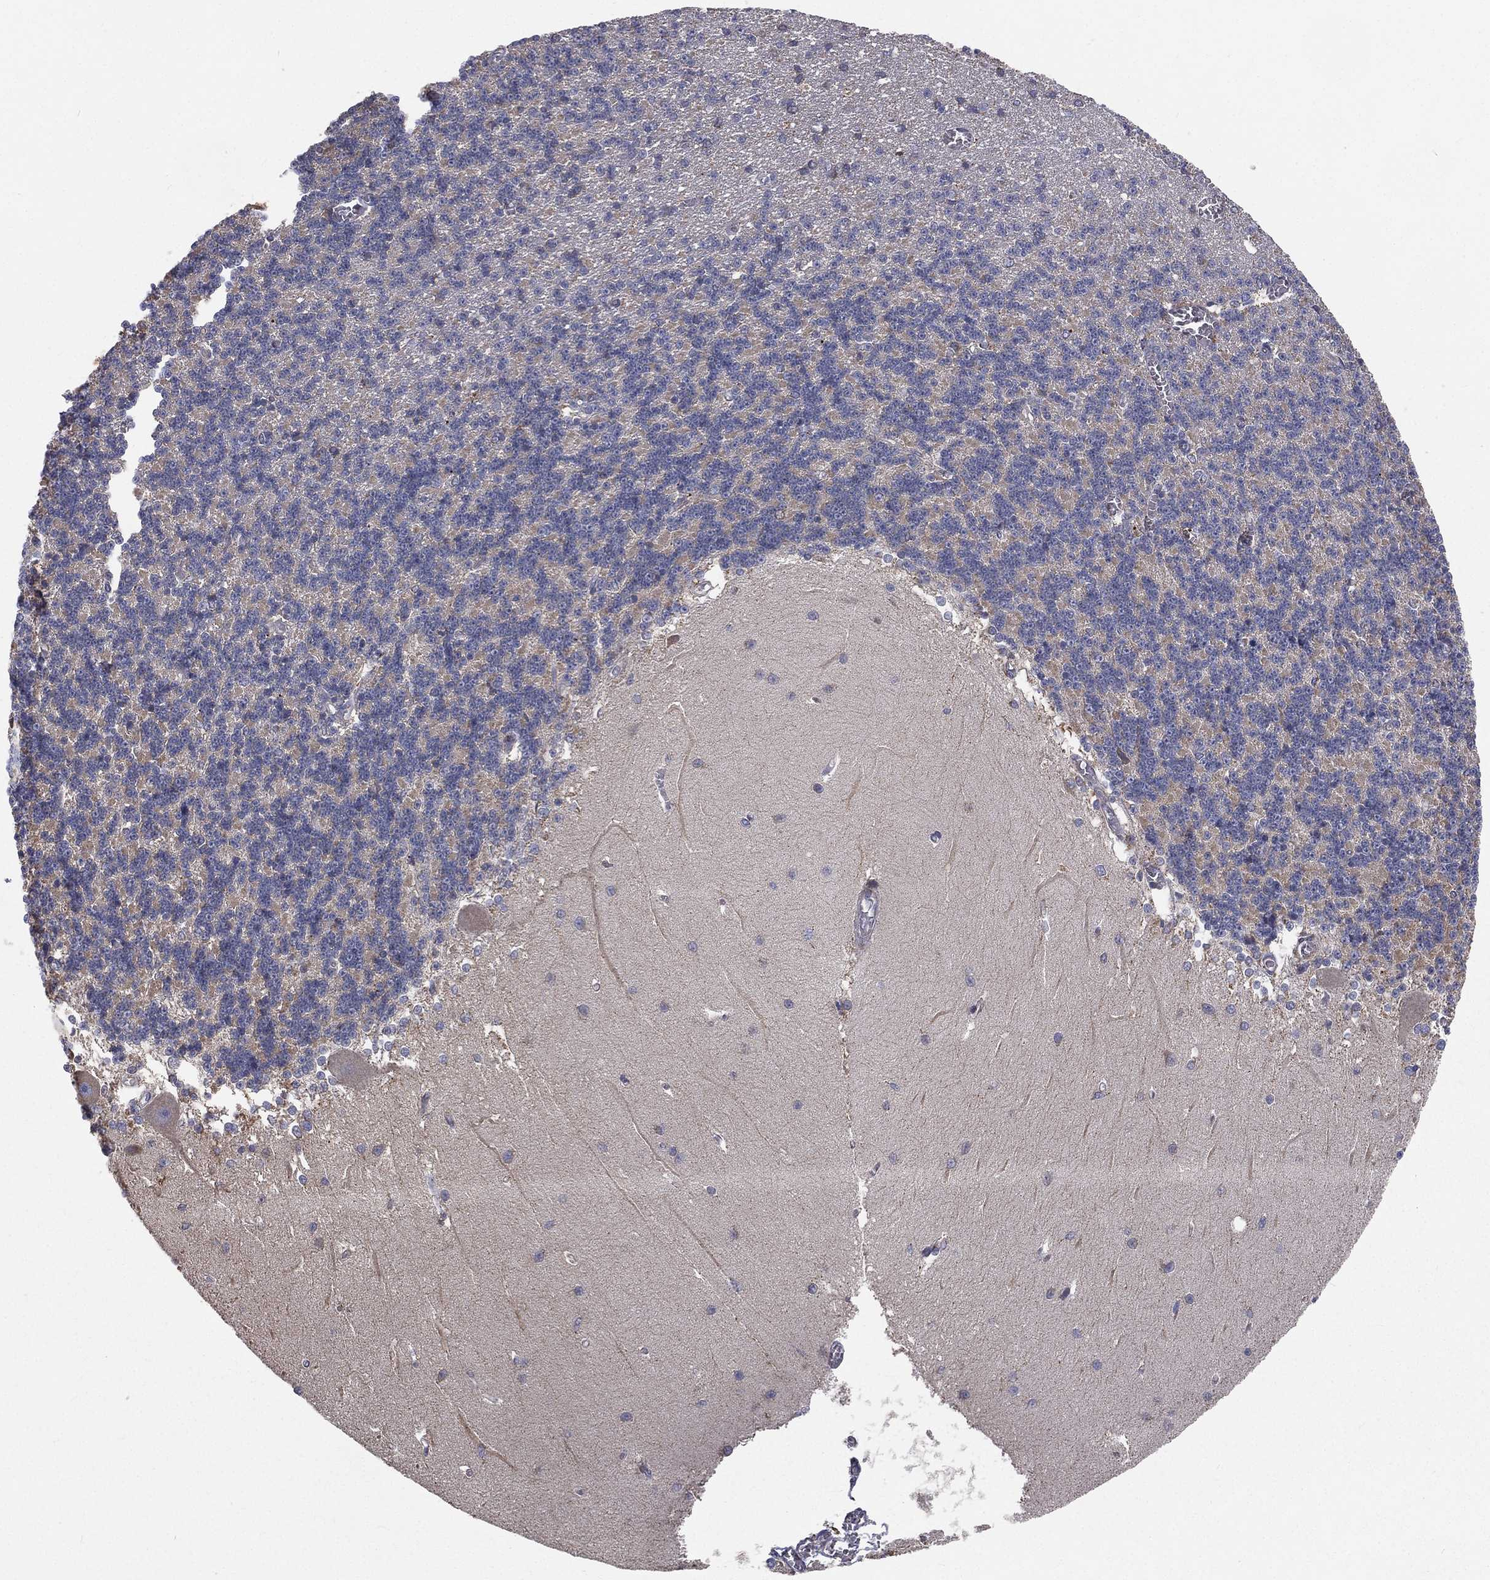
{"staining": {"intensity": "negative", "quantity": "none", "location": "none"}, "tissue": "cerebellum", "cell_type": "Cells in granular layer", "image_type": "normal", "snomed": [{"axis": "morphology", "description": "Normal tissue, NOS"}, {"axis": "topography", "description": "Cerebellum"}], "caption": "There is no significant staining in cells in granular layer of cerebellum. (IHC, brightfield microscopy, high magnification).", "gene": "HADH", "patient": {"sex": "male", "age": 37}}